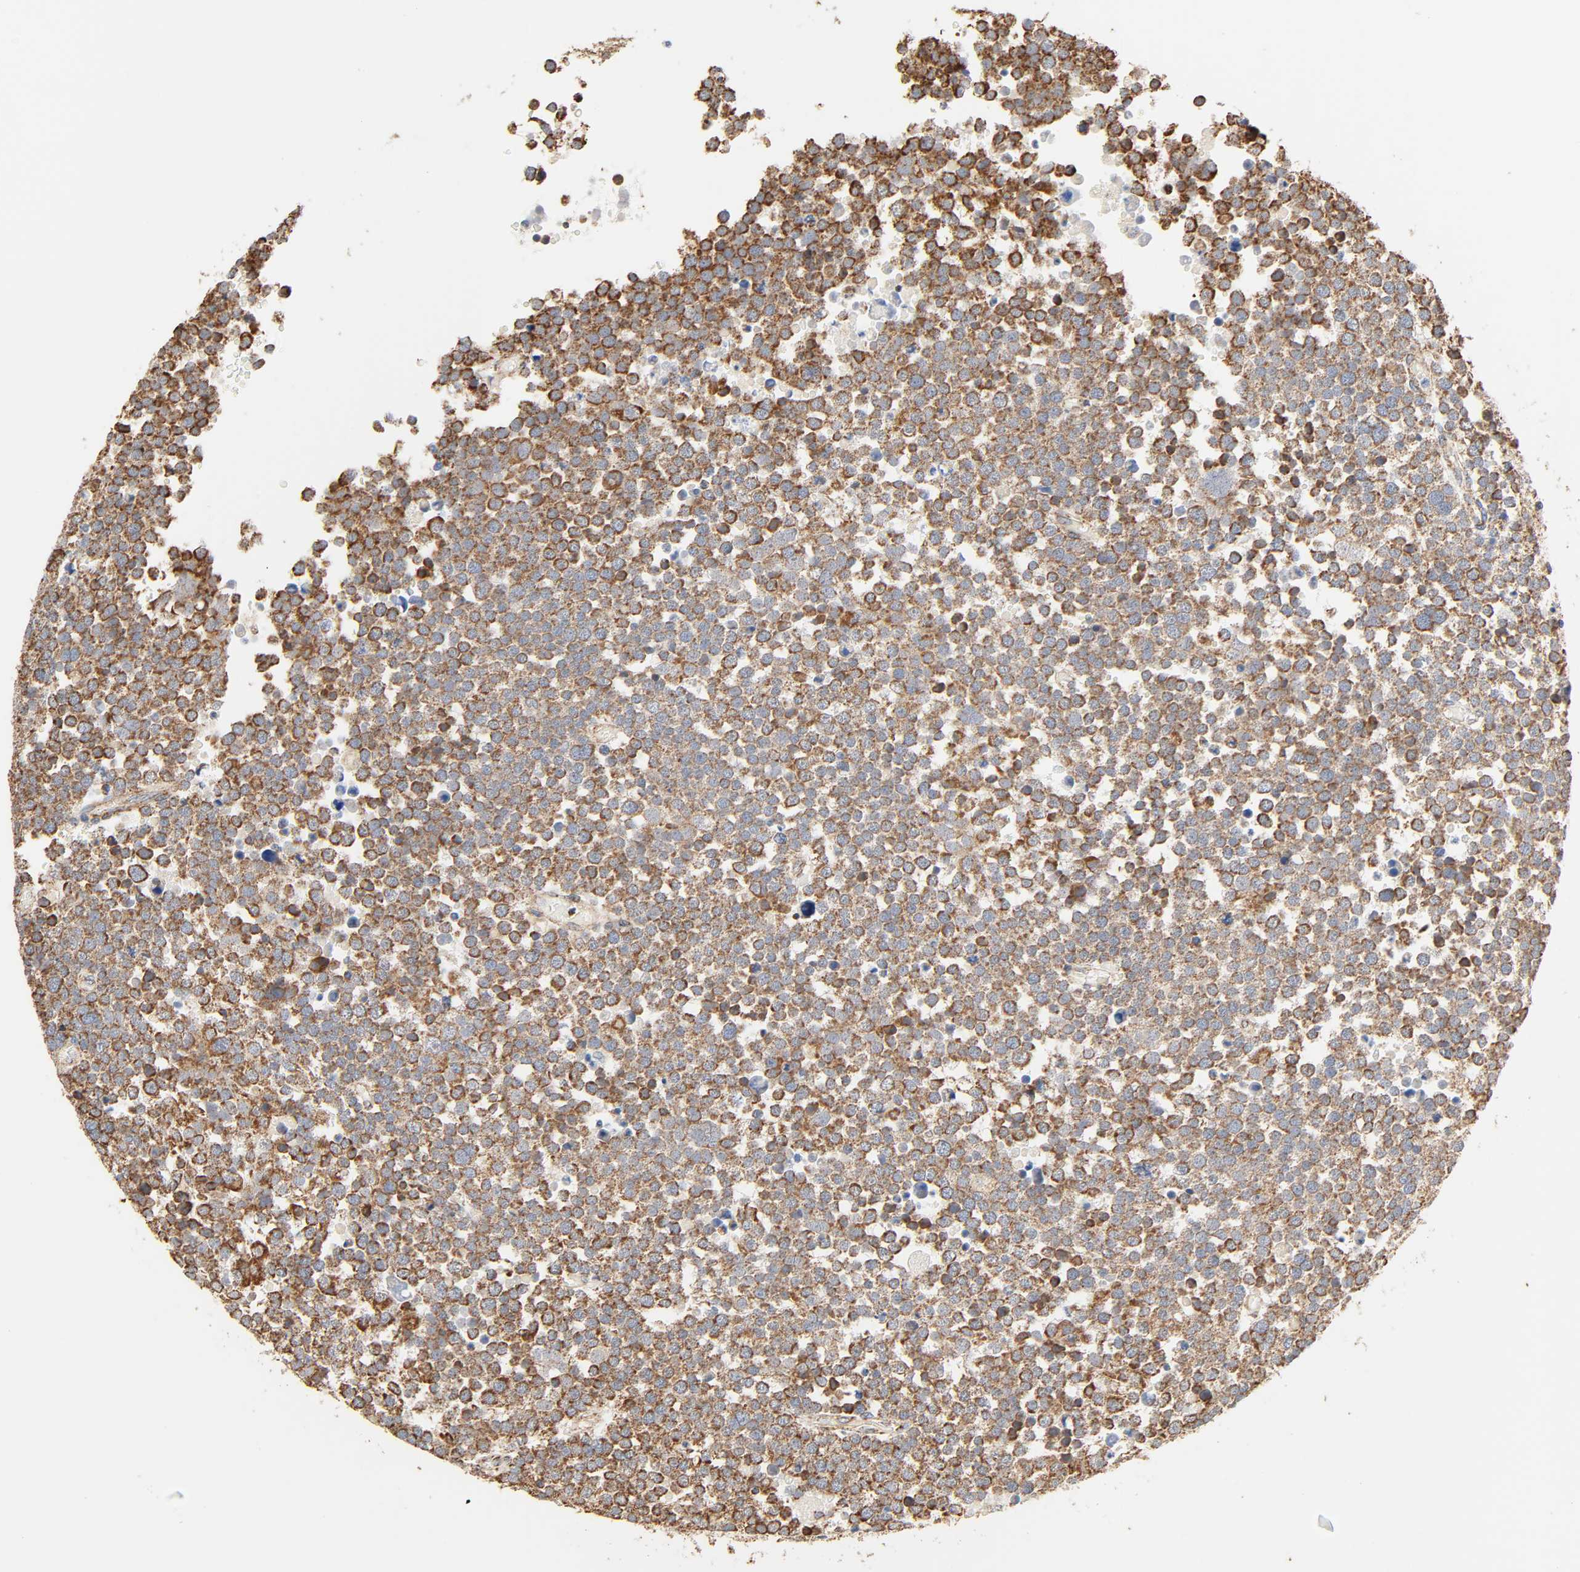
{"staining": {"intensity": "moderate", "quantity": ">75%", "location": "cytoplasmic/membranous"}, "tissue": "testis cancer", "cell_type": "Tumor cells", "image_type": "cancer", "snomed": [{"axis": "morphology", "description": "Seminoma, NOS"}, {"axis": "topography", "description": "Testis"}], "caption": "High-magnification brightfield microscopy of testis cancer stained with DAB (3,3'-diaminobenzidine) (brown) and counterstained with hematoxylin (blue). tumor cells exhibit moderate cytoplasmic/membranous positivity is seen in approximately>75% of cells.", "gene": "ZMAT5", "patient": {"sex": "male", "age": 71}}